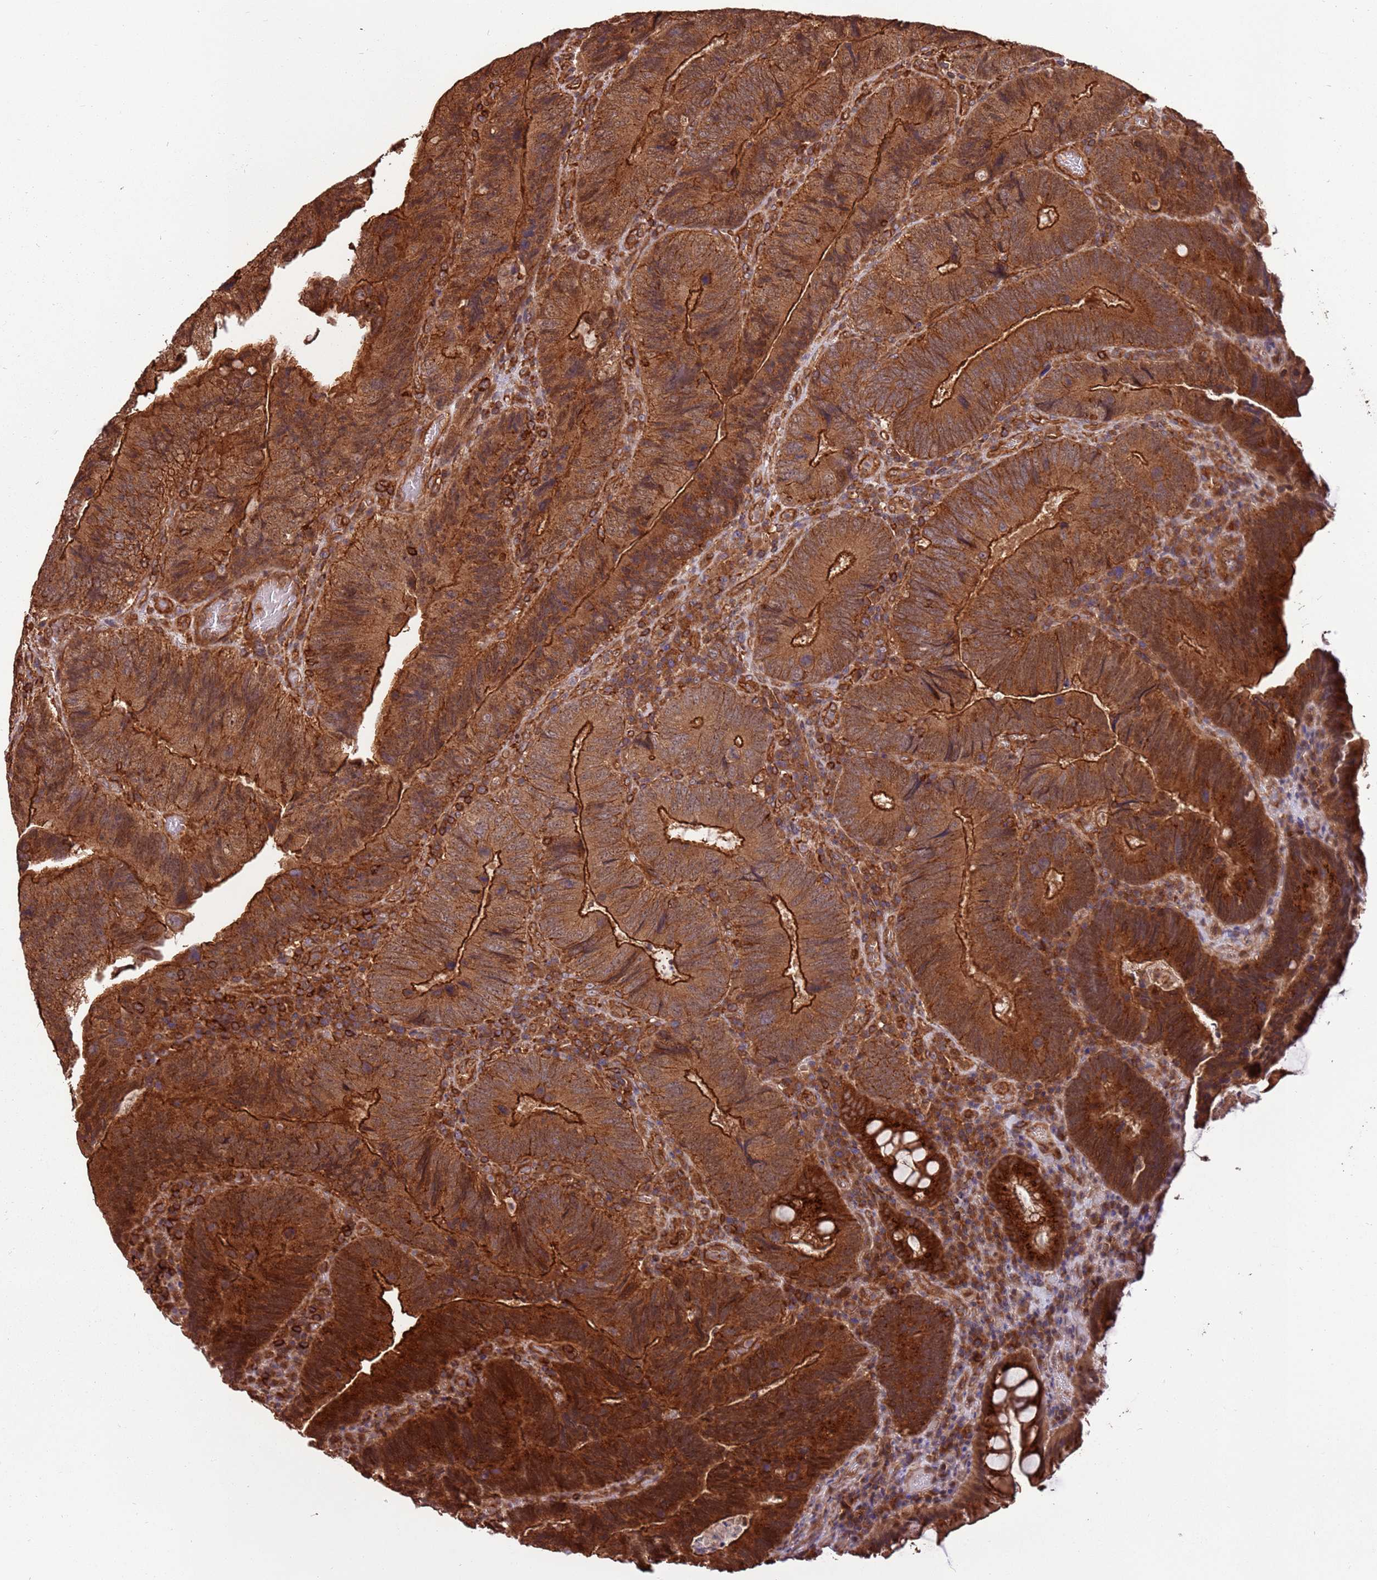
{"staining": {"intensity": "strong", "quantity": ">75%", "location": "cytoplasmic/membranous"}, "tissue": "colorectal cancer", "cell_type": "Tumor cells", "image_type": "cancer", "snomed": [{"axis": "morphology", "description": "Adenocarcinoma, NOS"}, {"axis": "topography", "description": "Colon"}], "caption": "Strong cytoplasmic/membranous expression for a protein is seen in about >75% of tumor cells of adenocarcinoma (colorectal) using IHC.", "gene": "ACVR2A", "patient": {"sex": "female", "age": 67}}